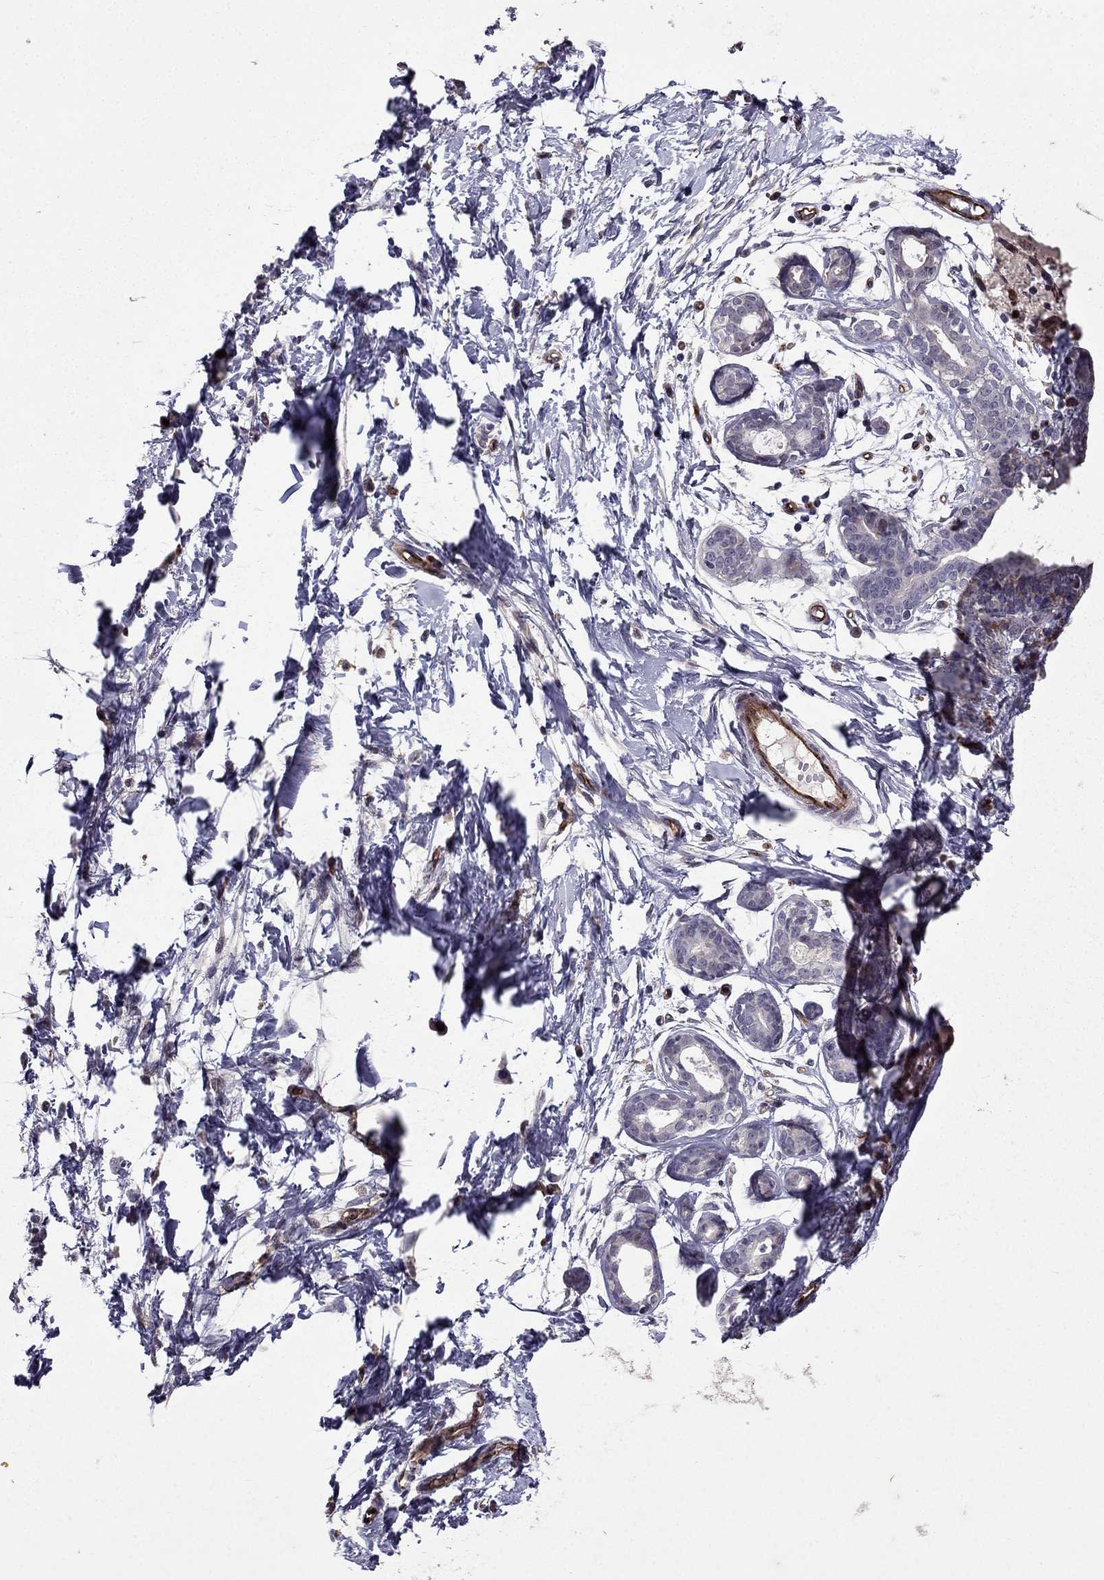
{"staining": {"intensity": "negative", "quantity": "none", "location": "none"}, "tissue": "breast", "cell_type": "Adipocytes", "image_type": "normal", "snomed": [{"axis": "morphology", "description": "Normal tissue, NOS"}, {"axis": "topography", "description": "Breast"}], "caption": "A histopathology image of breast stained for a protein displays no brown staining in adipocytes.", "gene": "RASIP1", "patient": {"sex": "female", "age": 37}}